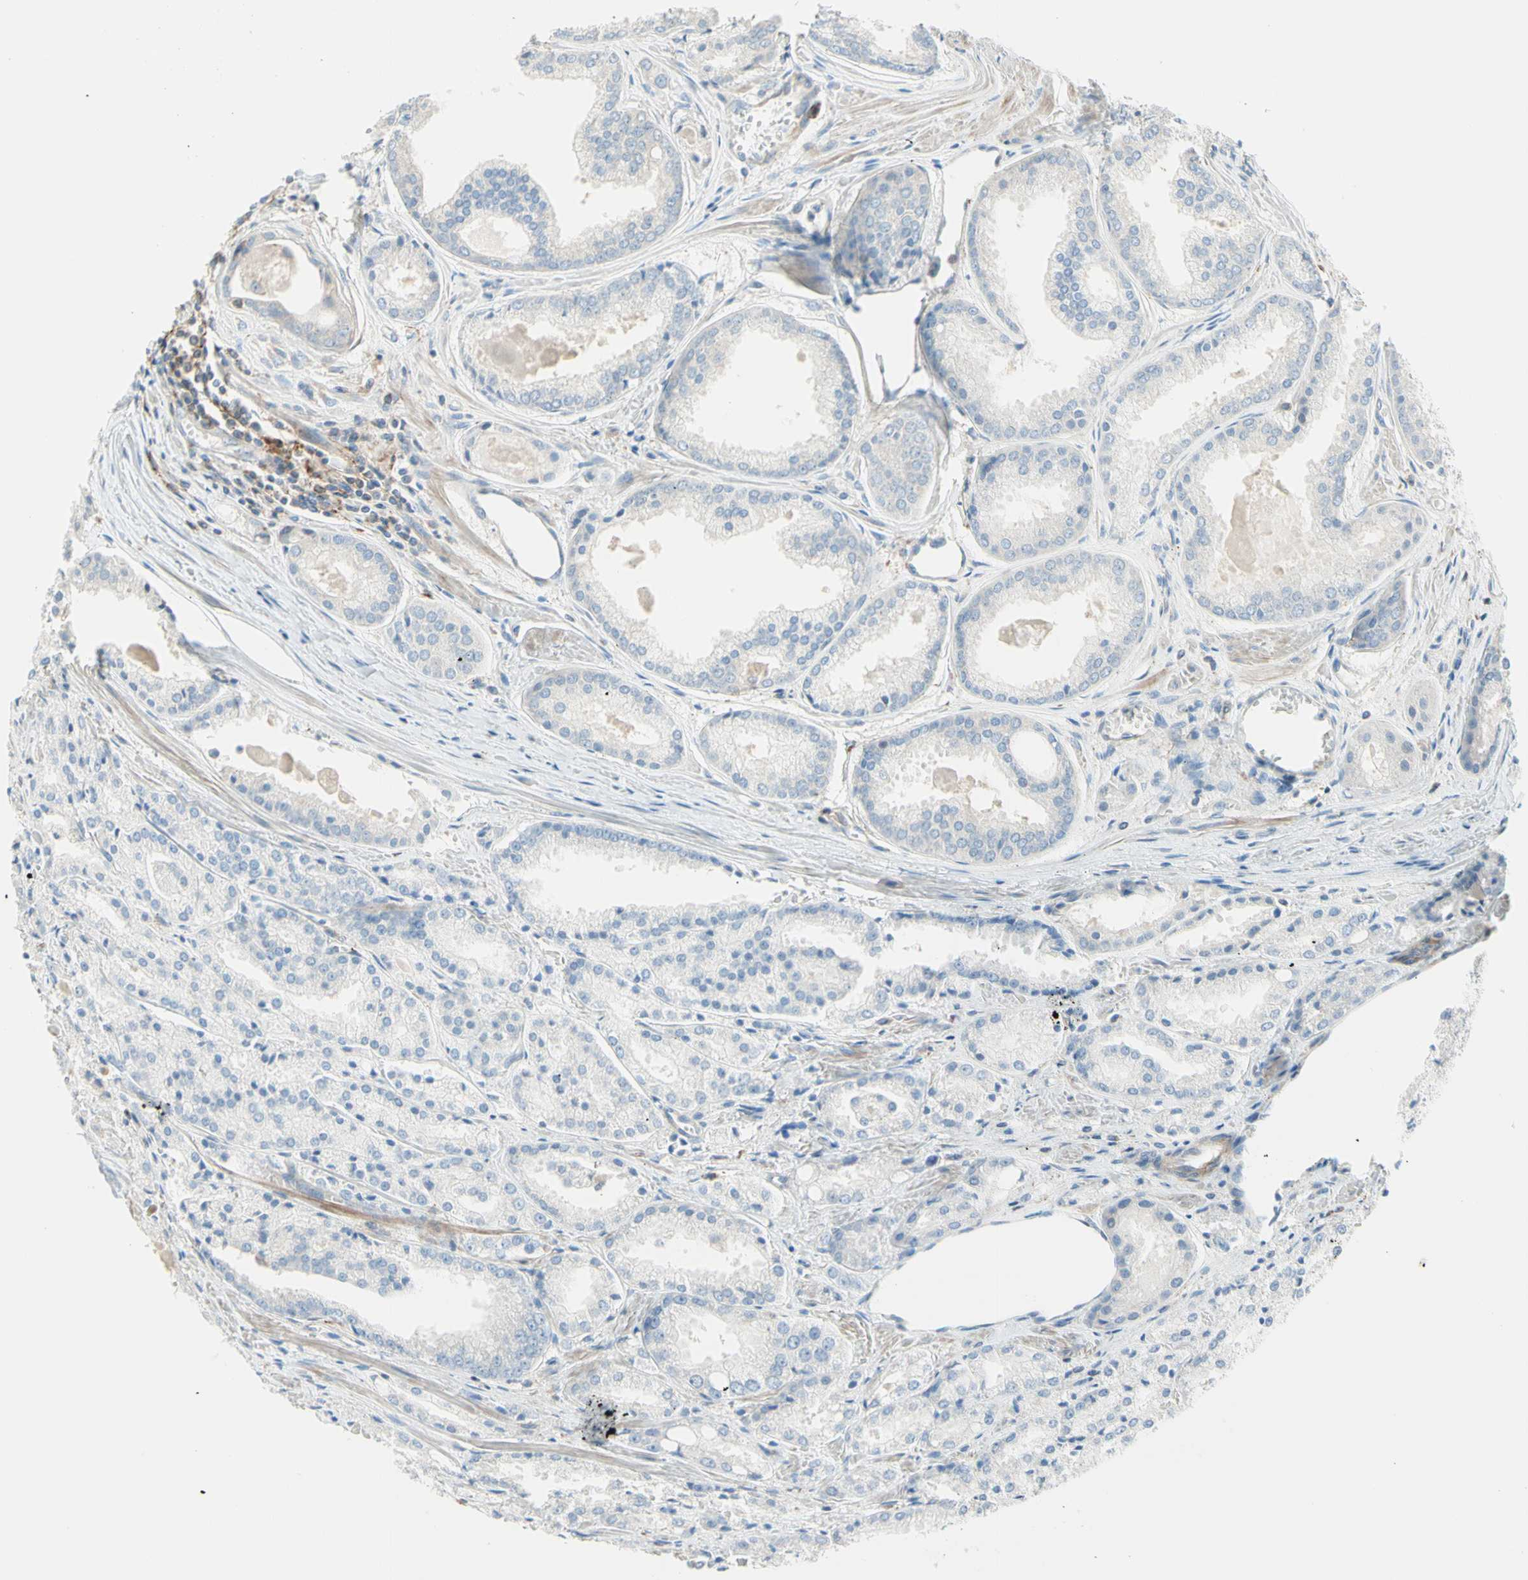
{"staining": {"intensity": "negative", "quantity": "none", "location": "none"}, "tissue": "prostate cancer", "cell_type": "Tumor cells", "image_type": "cancer", "snomed": [{"axis": "morphology", "description": "Adenocarcinoma, Low grade"}, {"axis": "topography", "description": "Prostate"}], "caption": "There is no significant positivity in tumor cells of prostate cancer.", "gene": "SEMA4C", "patient": {"sex": "male", "age": 64}}